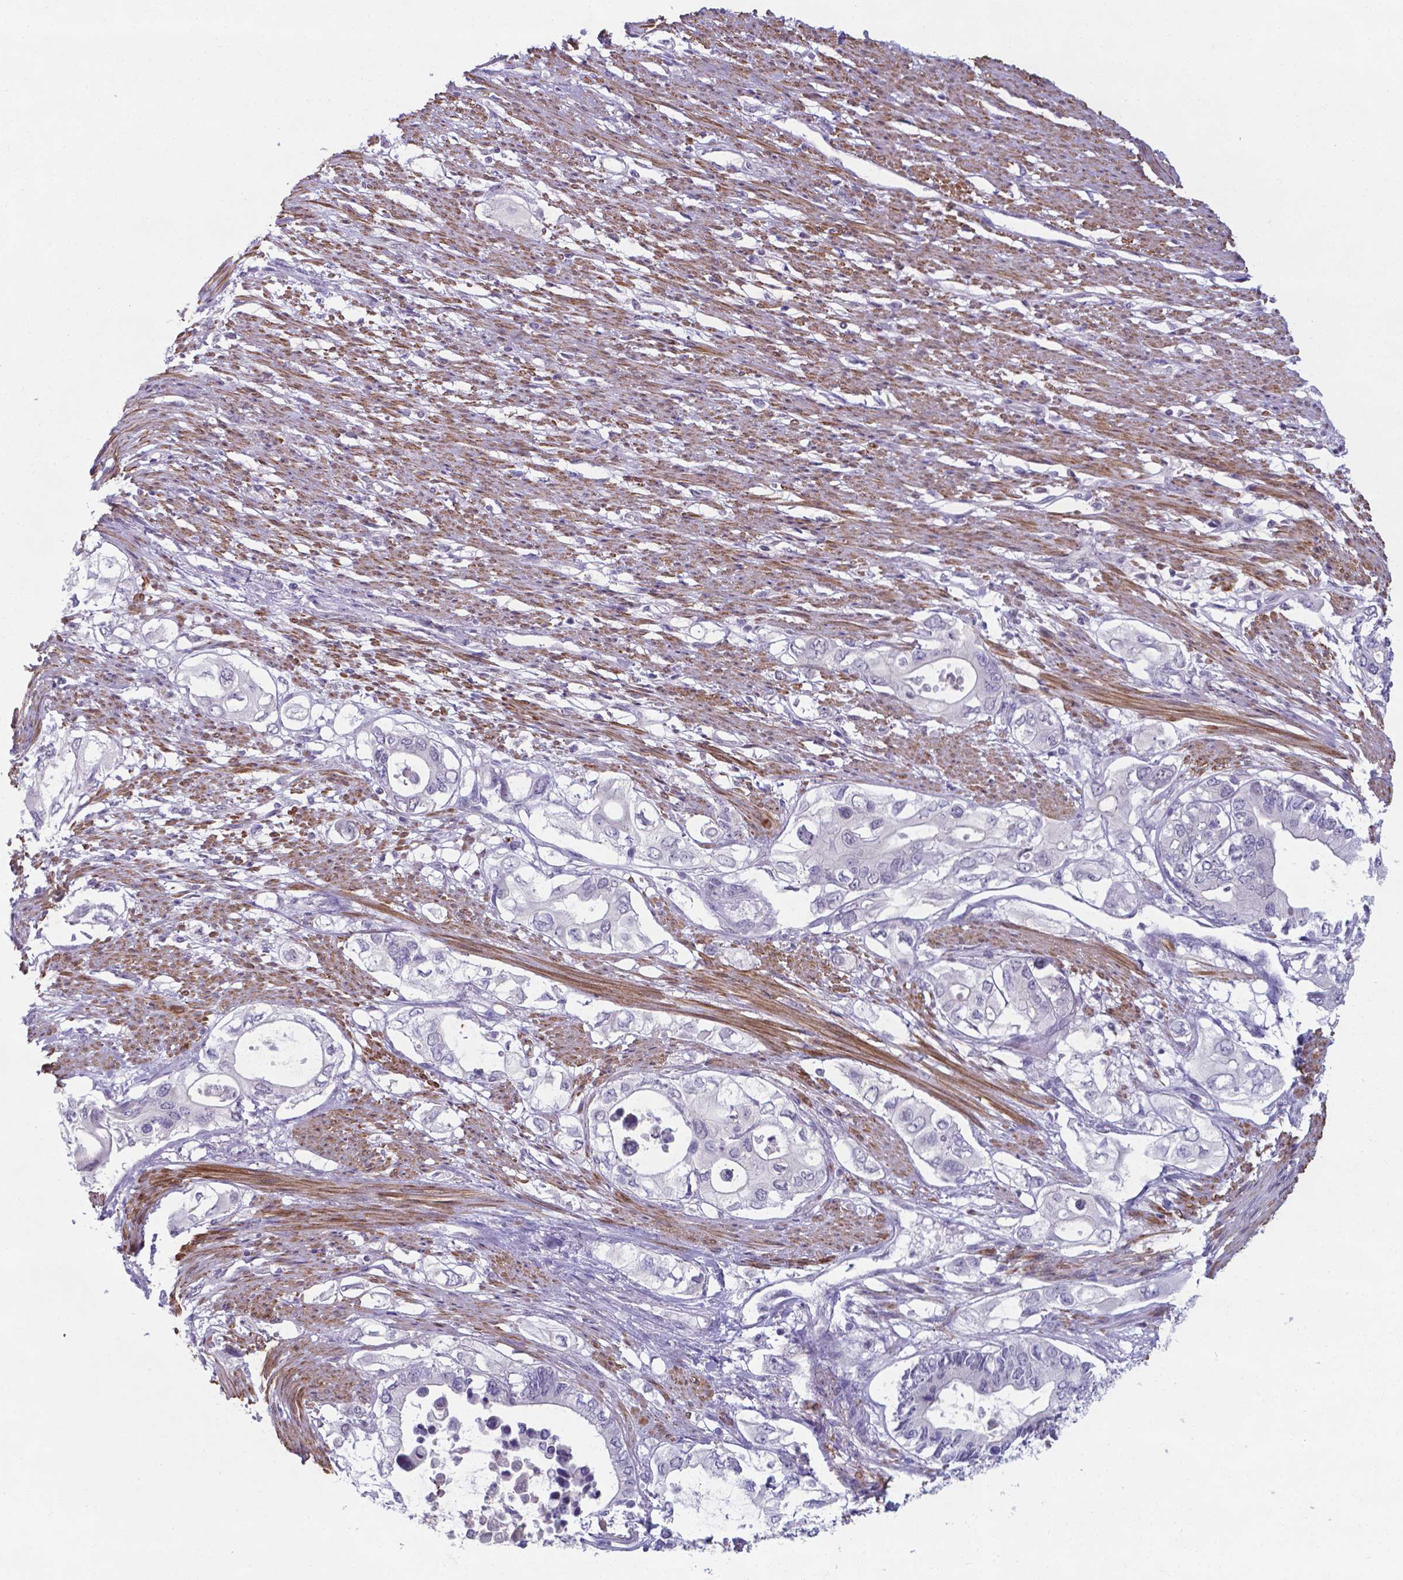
{"staining": {"intensity": "negative", "quantity": "none", "location": "none"}, "tissue": "pancreatic cancer", "cell_type": "Tumor cells", "image_type": "cancer", "snomed": [{"axis": "morphology", "description": "Adenocarcinoma, NOS"}, {"axis": "topography", "description": "Pancreas"}], "caption": "Adenocarcinoma (pancreatic) was stained to show a protein in brown. There is no significant staining in tumor cells. (Brightfield microscopy of DAB immunohistochemistry (IHC) at high magnification).", "gene": "AP5B1", "patient": {"sex": "female", "age": 63}}